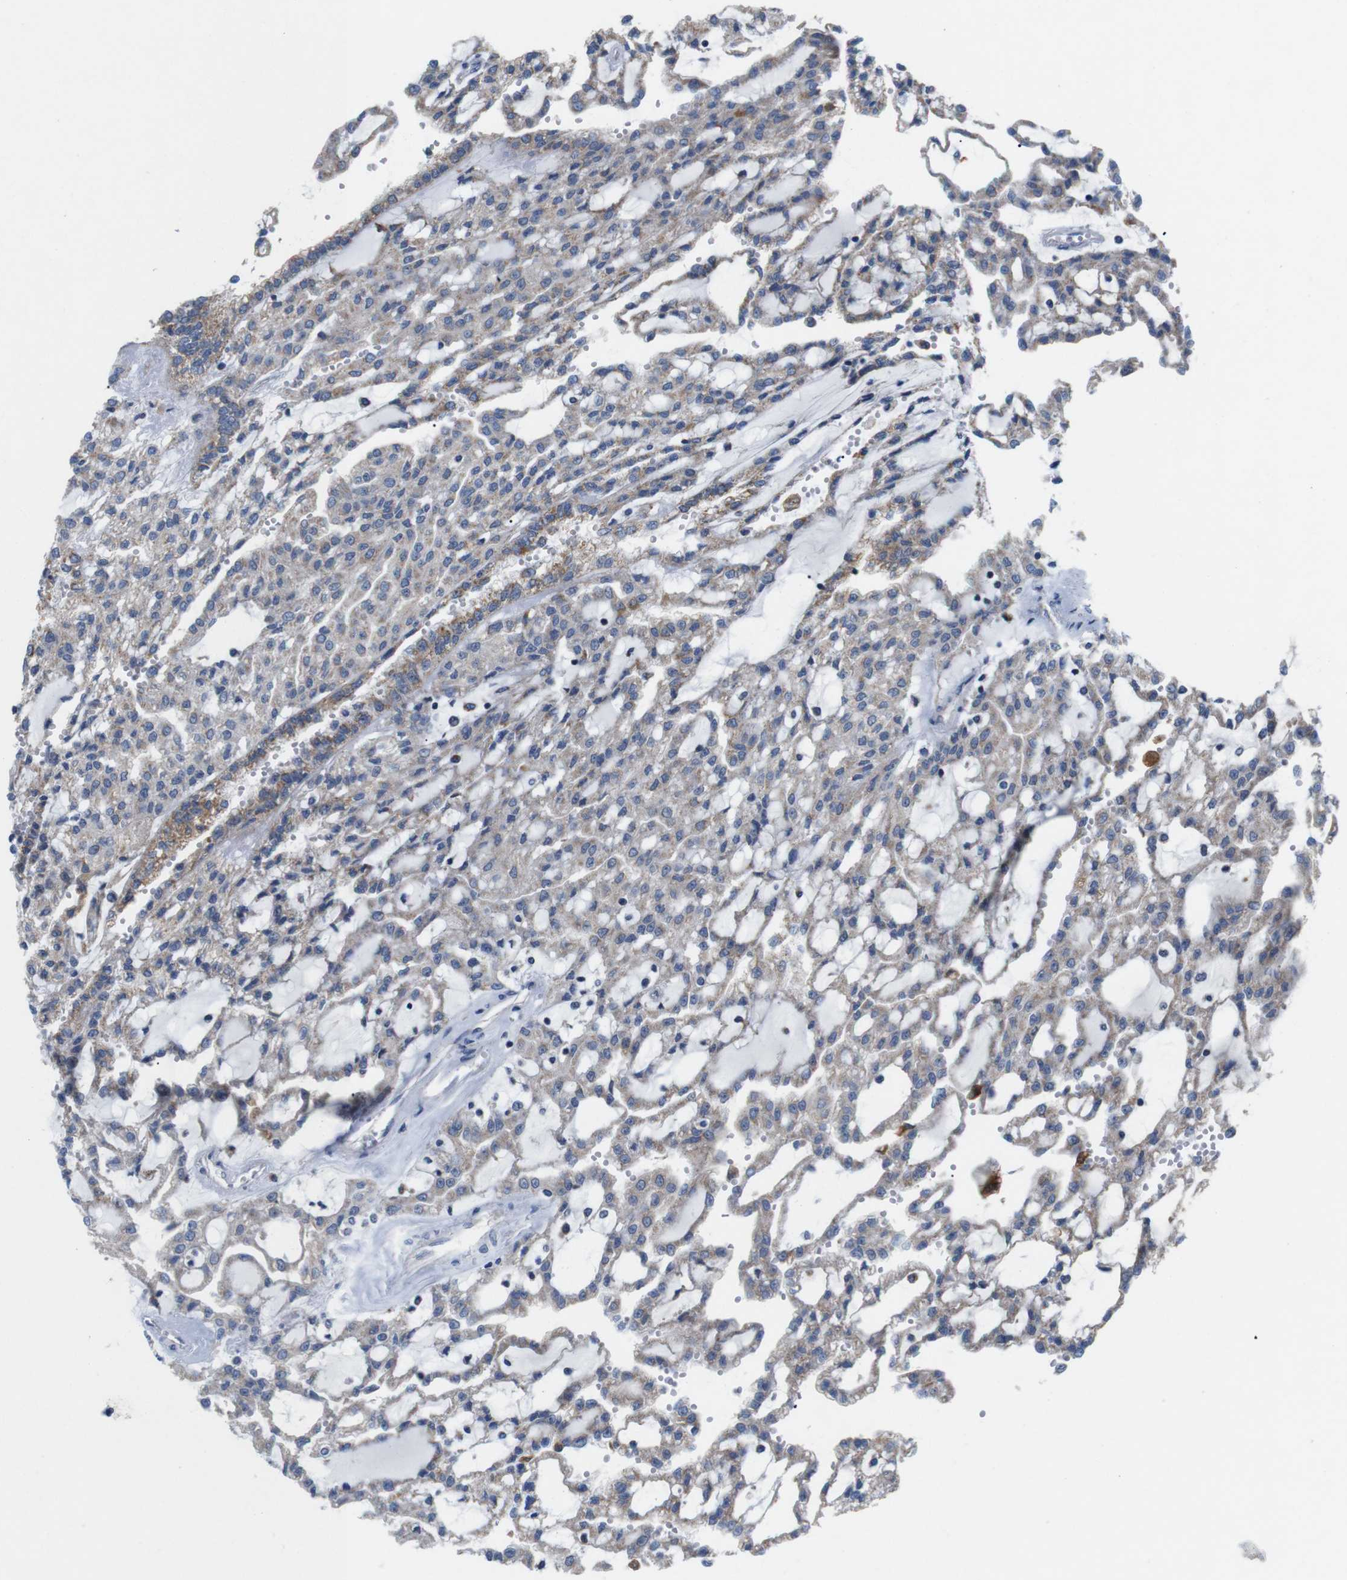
{"staining": {"intensity": "weak", "quantity": "25%-75%", "location": "cytoplasmic/membranous"}, "tissue": "renal cancer", "cell_type": "Tumor cells", "image_type": "cancer", "snomed": [{"axis": "morphology", "description": "Adenocarcinoma, NOS"}, {"axis": "topography", "description": "Kidney"}], "caption": "The histopathology image displays staining of renal cancer (adenocarcinoma), revealing weak cytoplasmic/membranous protein expression (brown color) within tumor cells.", "gene": "F2RL1", "patient": {"sex": "male", "age": 63}}